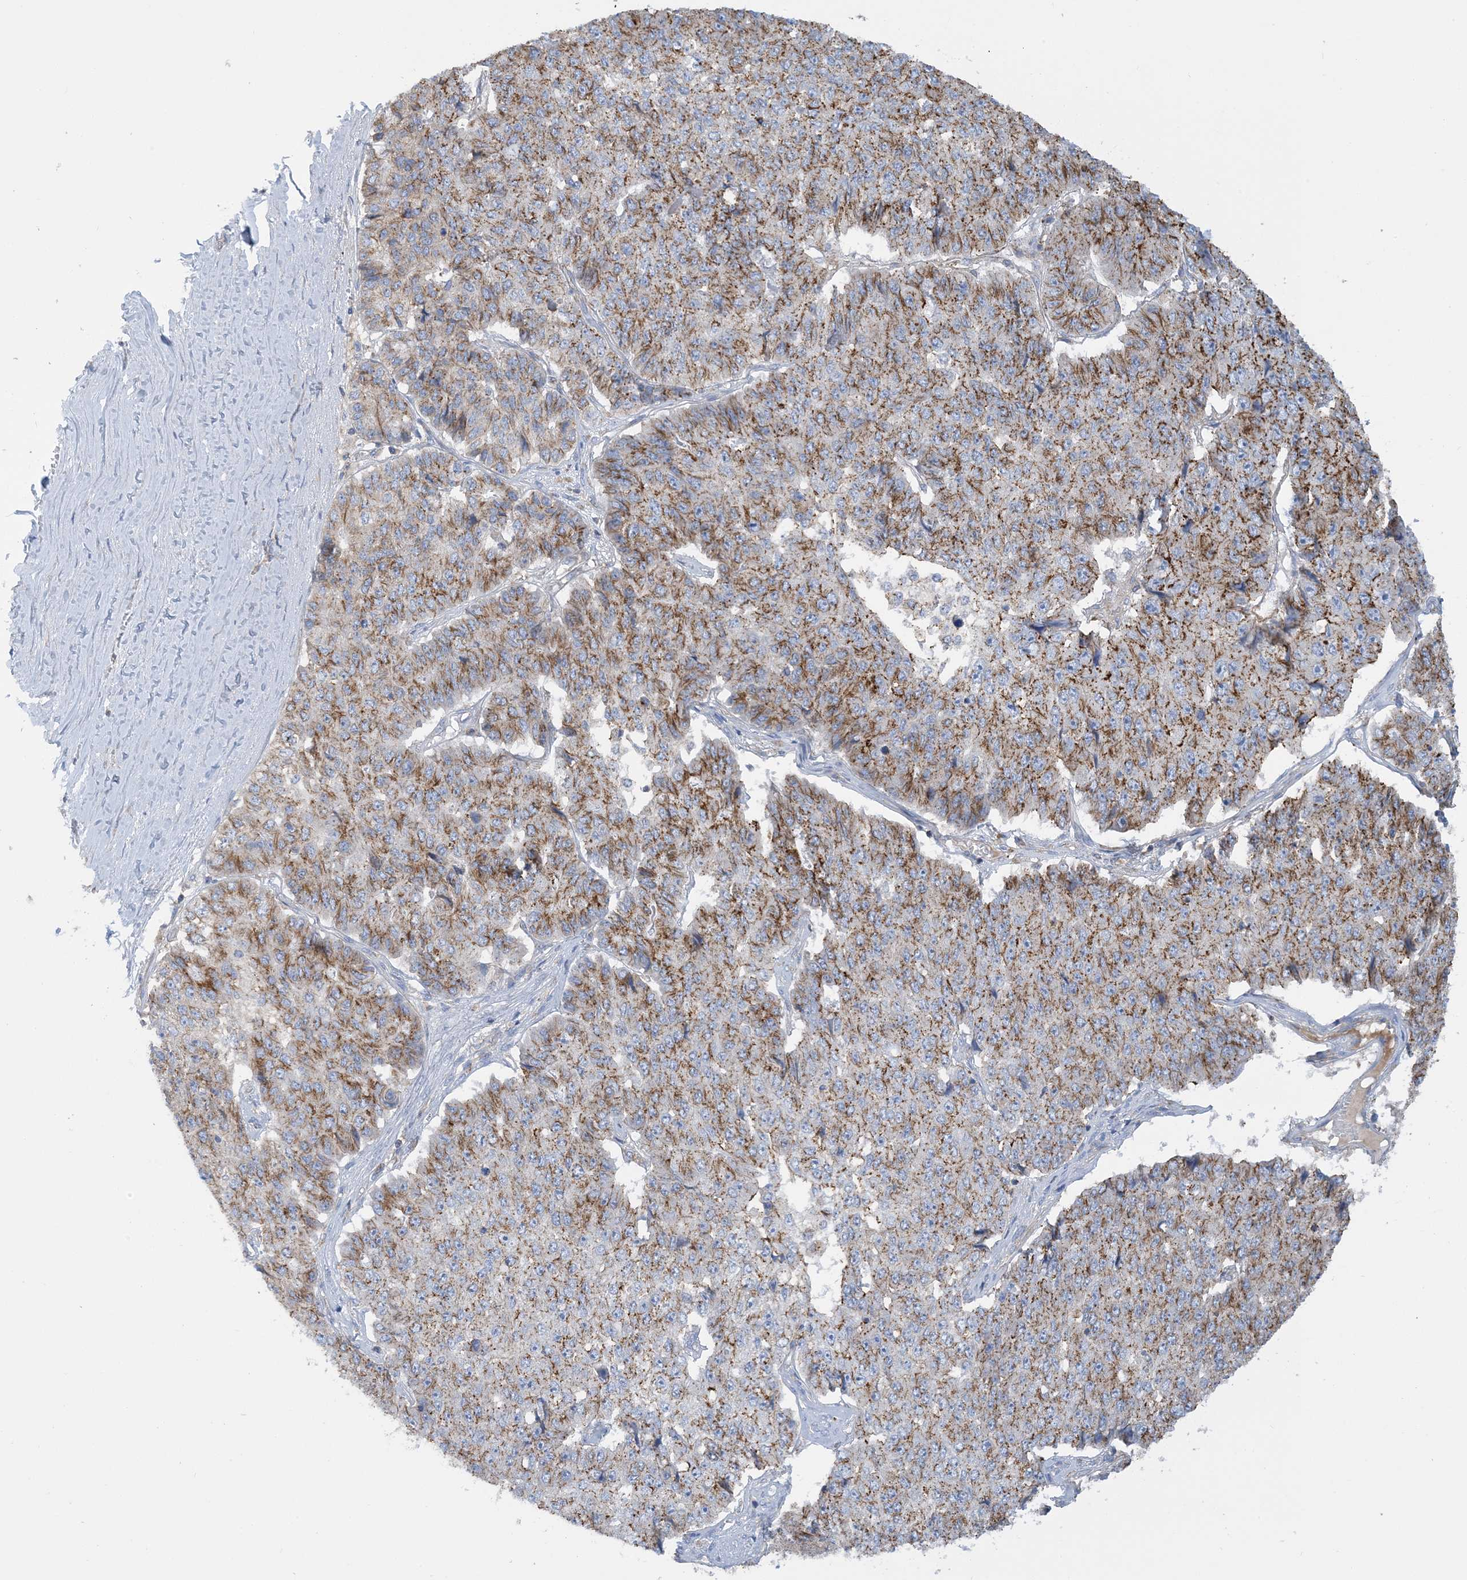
{"staining": {"intensity": "moderate", "quantity": ">75%", "location": "cytoplasmic/membranous"}, "tissue": "pancreatic cancer", "cell_type": "Tumor cells", "image_type": "cancer", "snomed": [{"axis": "morphology", "description": "Adenocarcinoma, NOS"}, {"axis": "topography", "description": "Pancreas"}], "caption": "Adenocarcinoma (pancreatic) was stained to show a protein in brown. There is medium levels of moderate cytoplasmic/membranous staining in approximately >75% of tumor cells.", "gene": "CALHM5", "patient": {"sex": "male", "age": 50}}